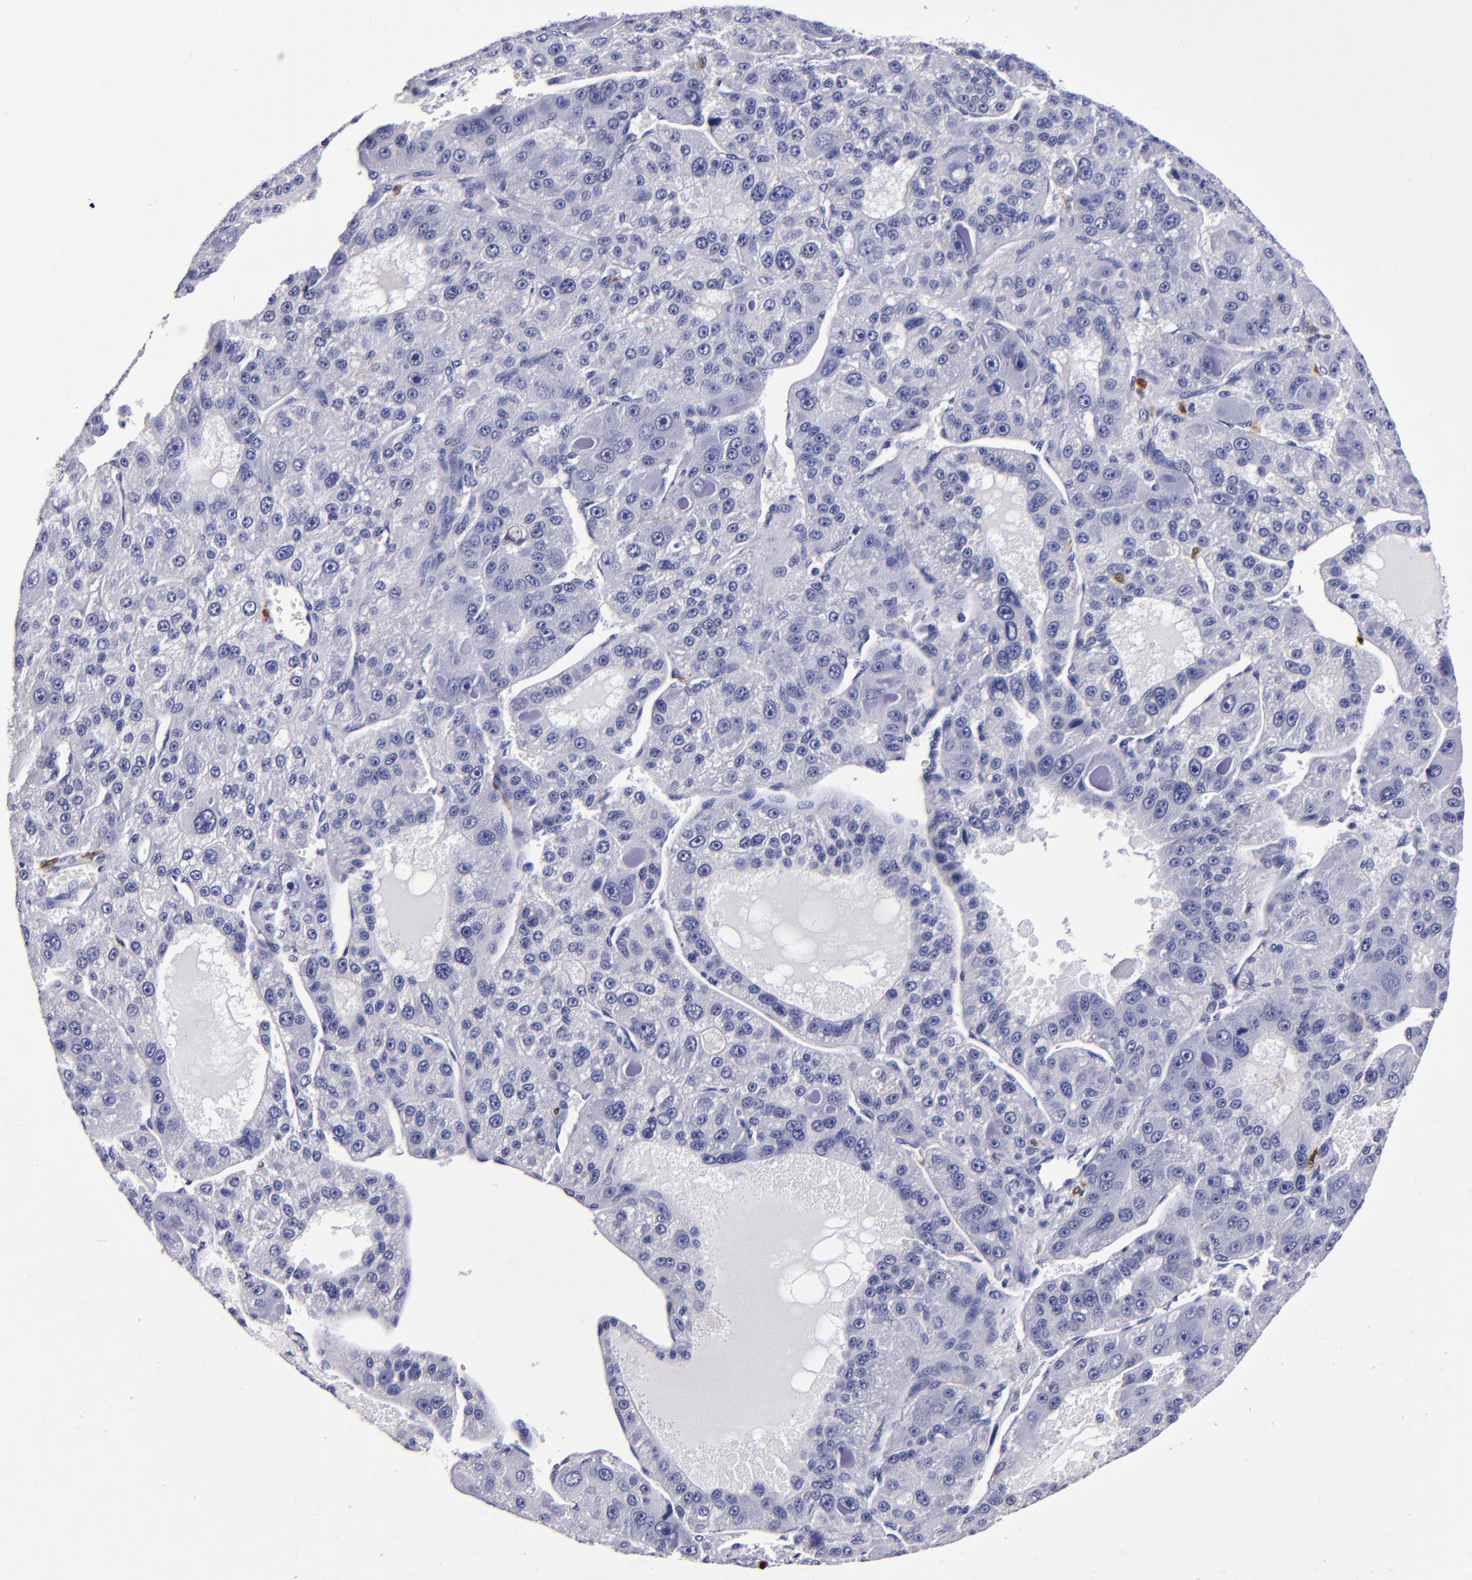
{"staining": {"intensity": "negative", "quantity": "none", "location": "none"}, "tissue": "liver cancer", "cell_type": "Tumor cells", "image_type": "cancer", "snomed": [{"axis": "morphology", "description": "Carcinoma, Hepatocellular, NOS"}, {"axis": "topography", "description": "Liver"}], "caption": "The histopathology image displays no significant positivity in tumor cells of liver hepatocellular carcinoma. (Stains: DAB (3,3'-diaminobenzidine) IHC with hematoxylin counter stain, Microscopy: brightfield microscopy at high magnification).", "gene": "S100A8", "patient": {"sex": "male", "age": 76}}